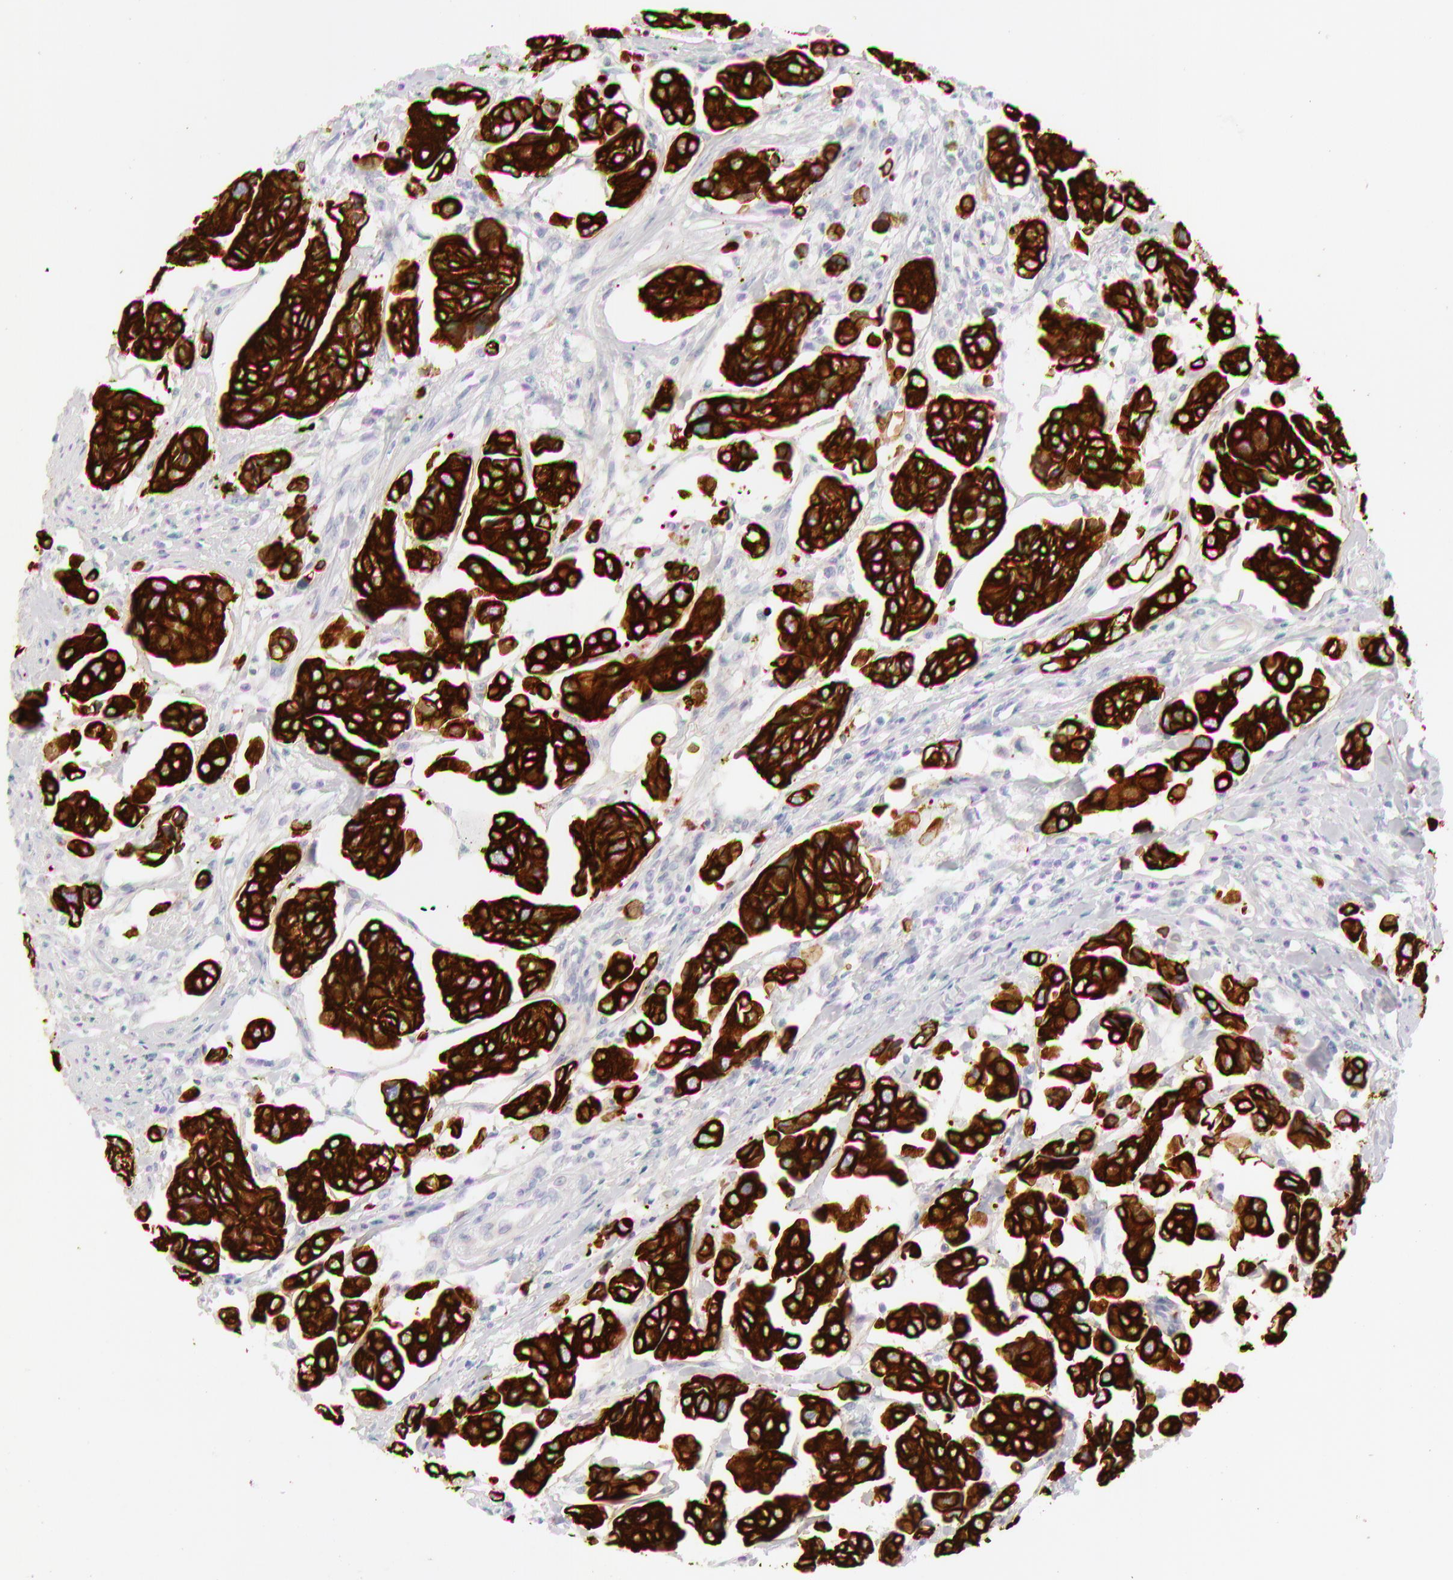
{"staining": {"intensity": "strong", "quantity": ">75%", "location": "cytoplasmic/membranous"}, "tissue": "urothelial cancer", "cell_type": "Tumor cells", "image_type": "cancer", "snomed": [{"axis": "morphology", "description": "Adenocarcinoma, NOS"}, {"axis": "topography", "description": "Urinary bladder"}], "caption": "Strong cytoplasmic/membranous staining is appreciated in about >75% of tumor cells in urothelial cancer. (brown staining indicates protein expression, while blue staining denotes nuclei).", "gene": "KRT8", "patient": {"sex": "male", "age": 61}}